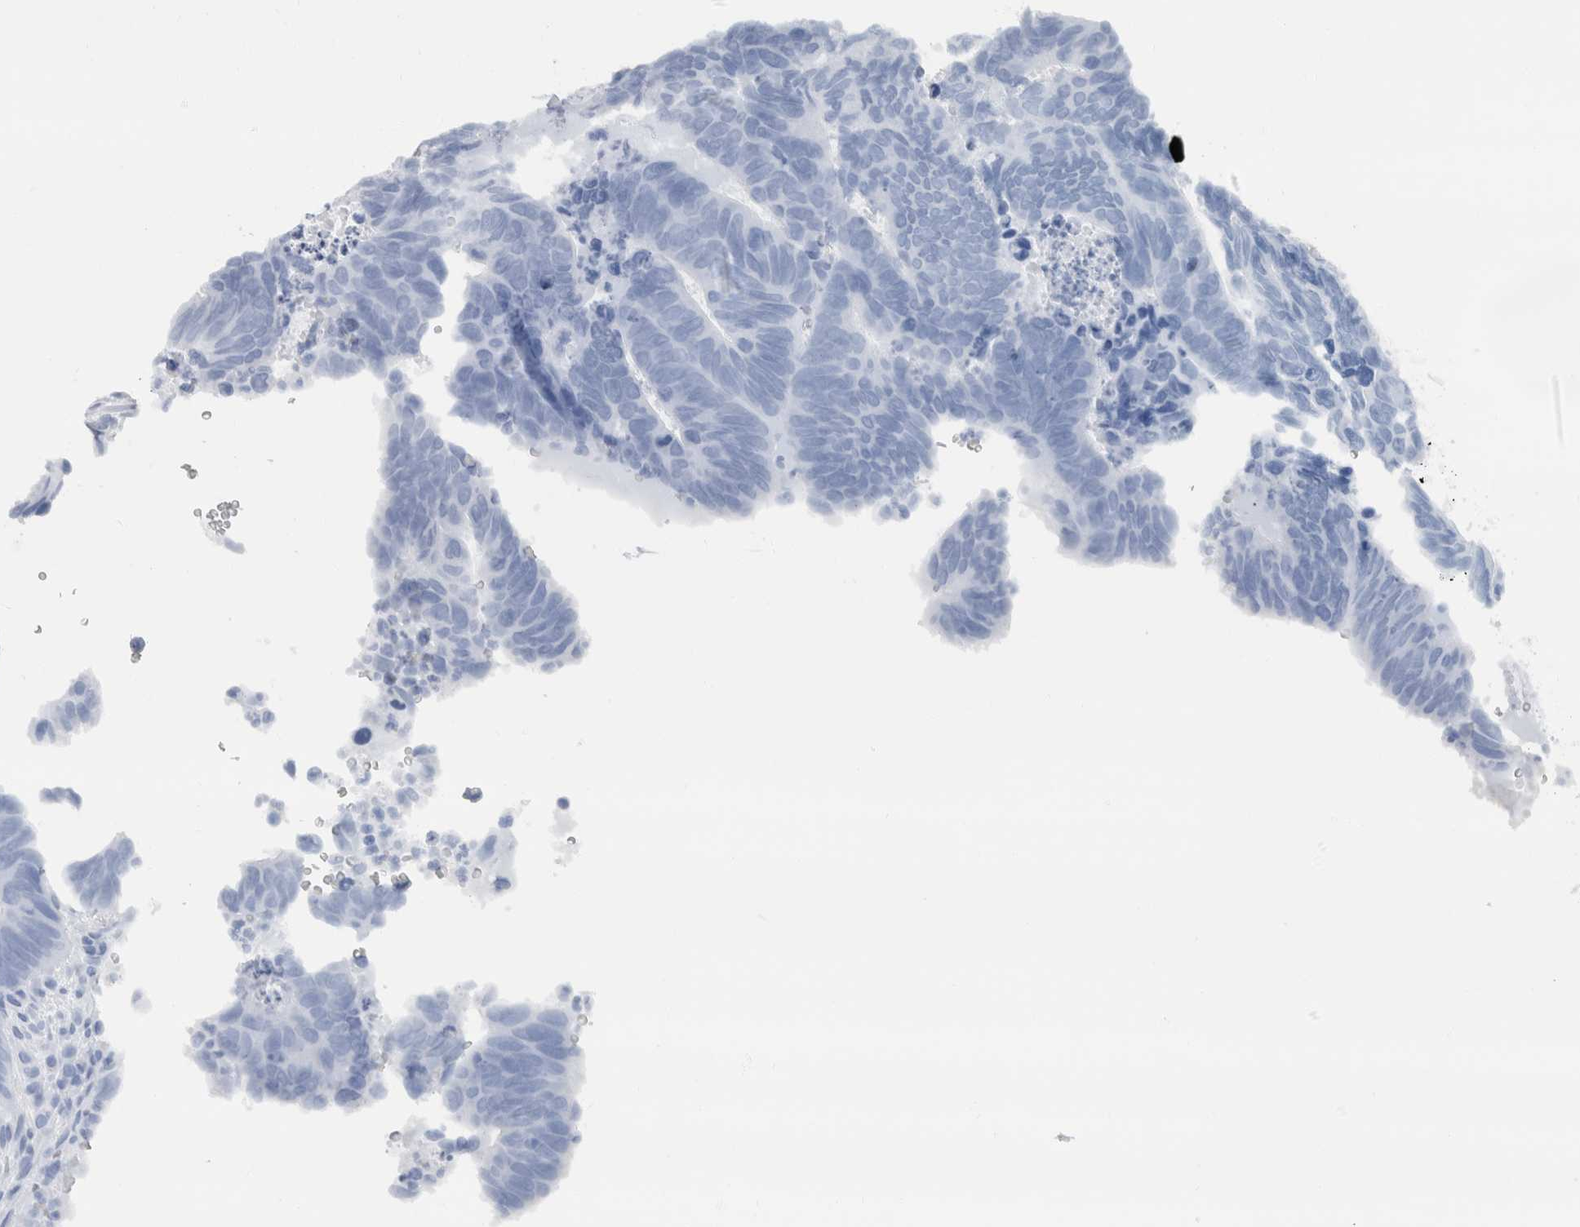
{"staining": {"intensity": "negative", "quantity": "none", "location": "none"}, "tissue": "colorectal cancer", "cell_type": "Tumor cells", "image_type": "cancer", "snomed": [{"axis": "morphology", "description": "Adenocarcinoma, NOS"}, {"axis": "topography", "description": "Colon"}], "caption": "Colorectal cancer (adenocarcinoma) was stained to show a protein in brown. There is no significant staining in tumor cells. The staining was performed using DAB (3,3'-diaminobenzidine) to visualize the protein expression in brown, while the nuclei were stained in blue with hematoxylin (Magnification: 20x).", "gene": "NEFM", "patient": {"sex": "male", "age": 56}}